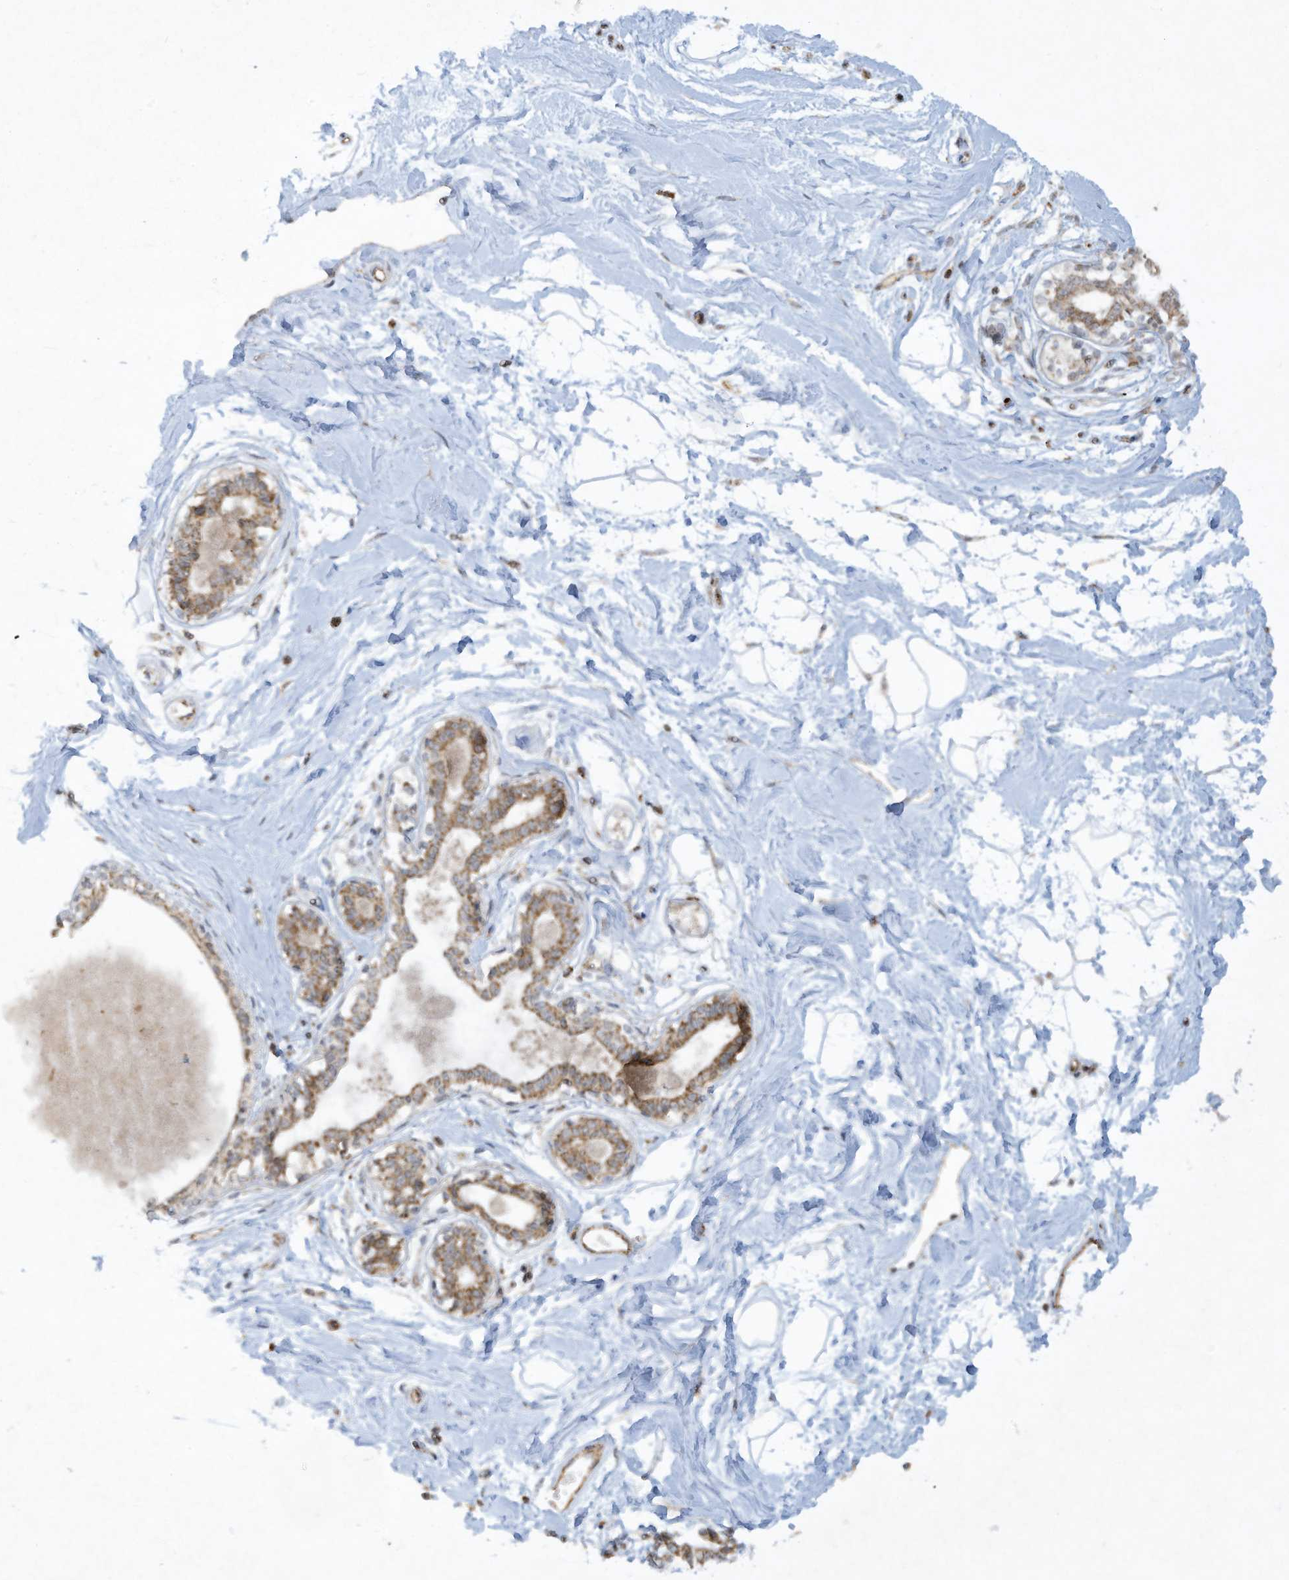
{"staining": {"intensity": "negative", "quantity": "none", "location": "none"}, "tissue": "breast", "cell_type": "Adipocytes", "image_type": "normal", "snomed": [{"axis": "morphology", "description": "Normal tissue, NOS"}, {"axis": "topography", "description": "Breast"}], "caption": "IHC image of benign breast stained for a protein (brown), which demonstrates no expression in adipocytes.", "gene": "CHRNA4", "patient": {"sex": "female", "age": 45}}